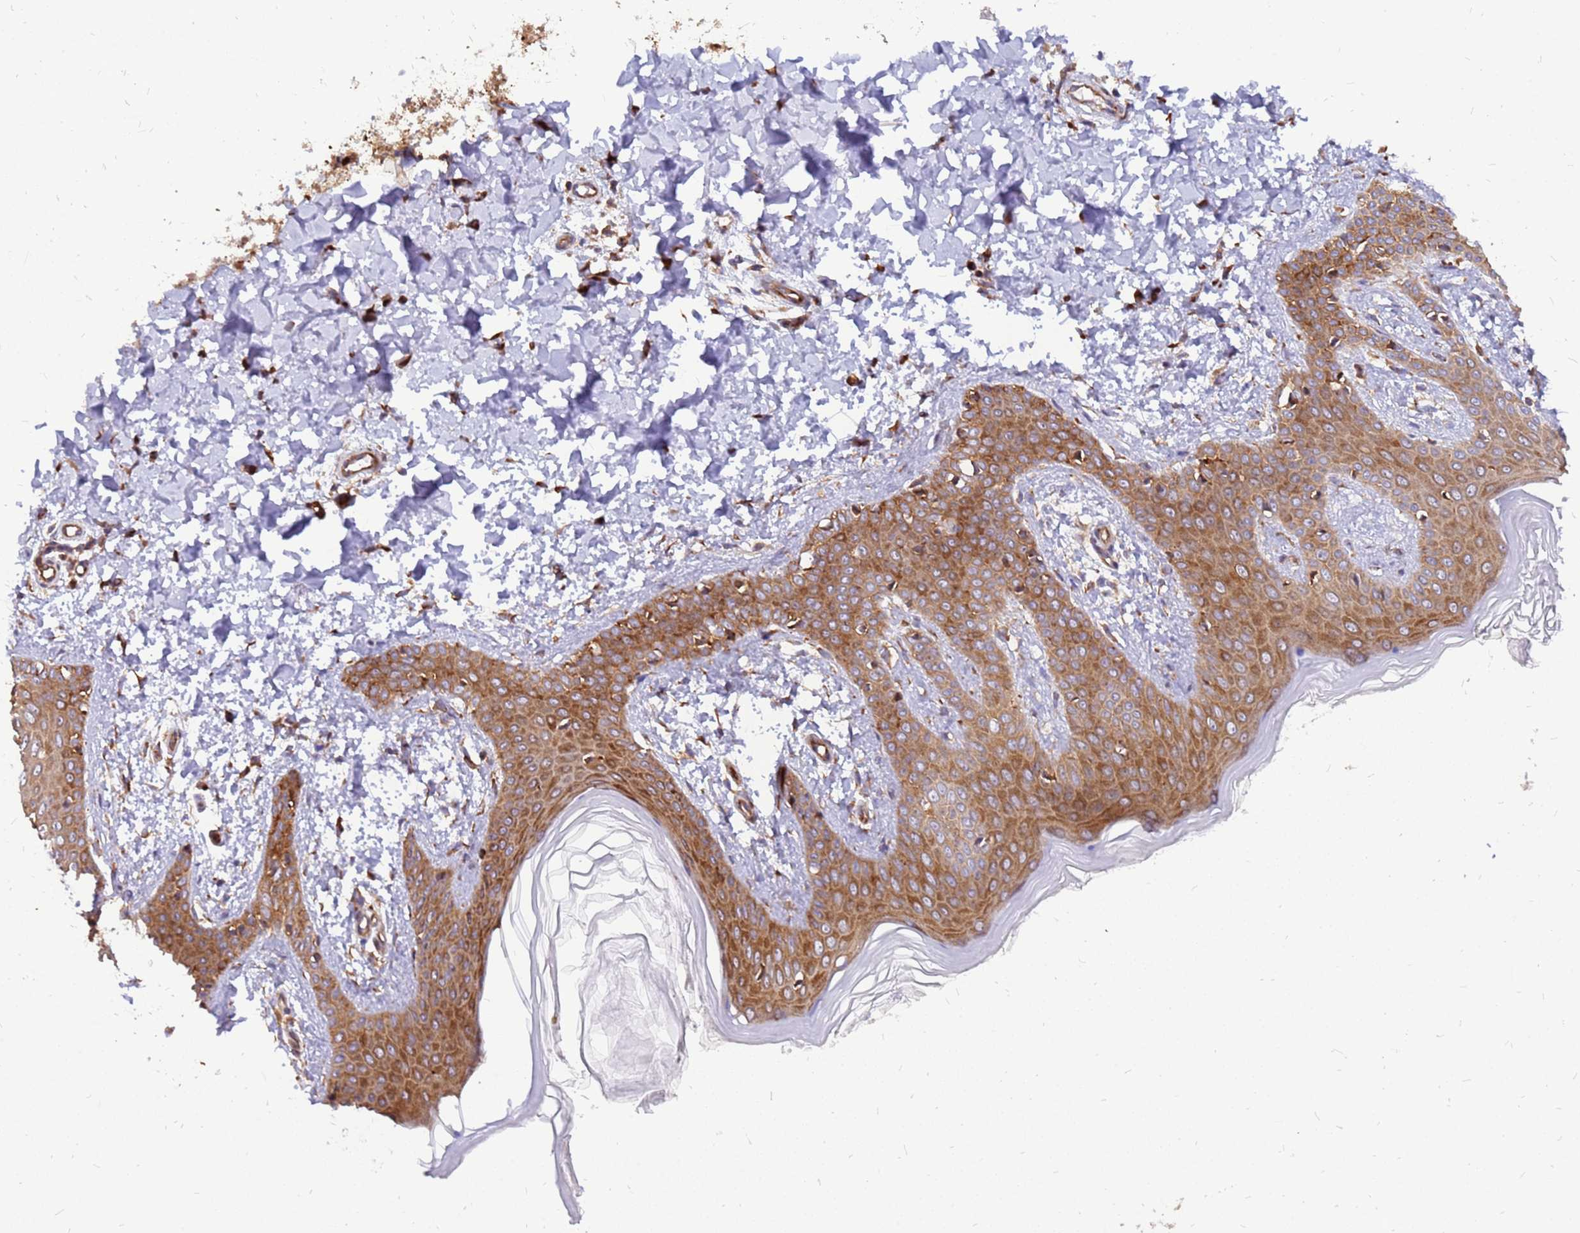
{"staining": {"intensity": "strong", "quantity": "25%-75%", "location": "cytoplasmic/membranous"}, "tissue": "skin", "cell_type": "Fibroblasts", "image_type": "normal", "snomed": [{"axis": "morphology", "description": "Normal tissue, NOS"}, {"axis": "topography", "description": "Skin"}], "caption": "Normal skin demonstrates strong cytoplasmic/membranous expression in approximately 25%-75% of fibroblasts, visualized by immunohistochemistry.", "gene": "RPL8", "patient": {"sex": "male", "age": 36}}